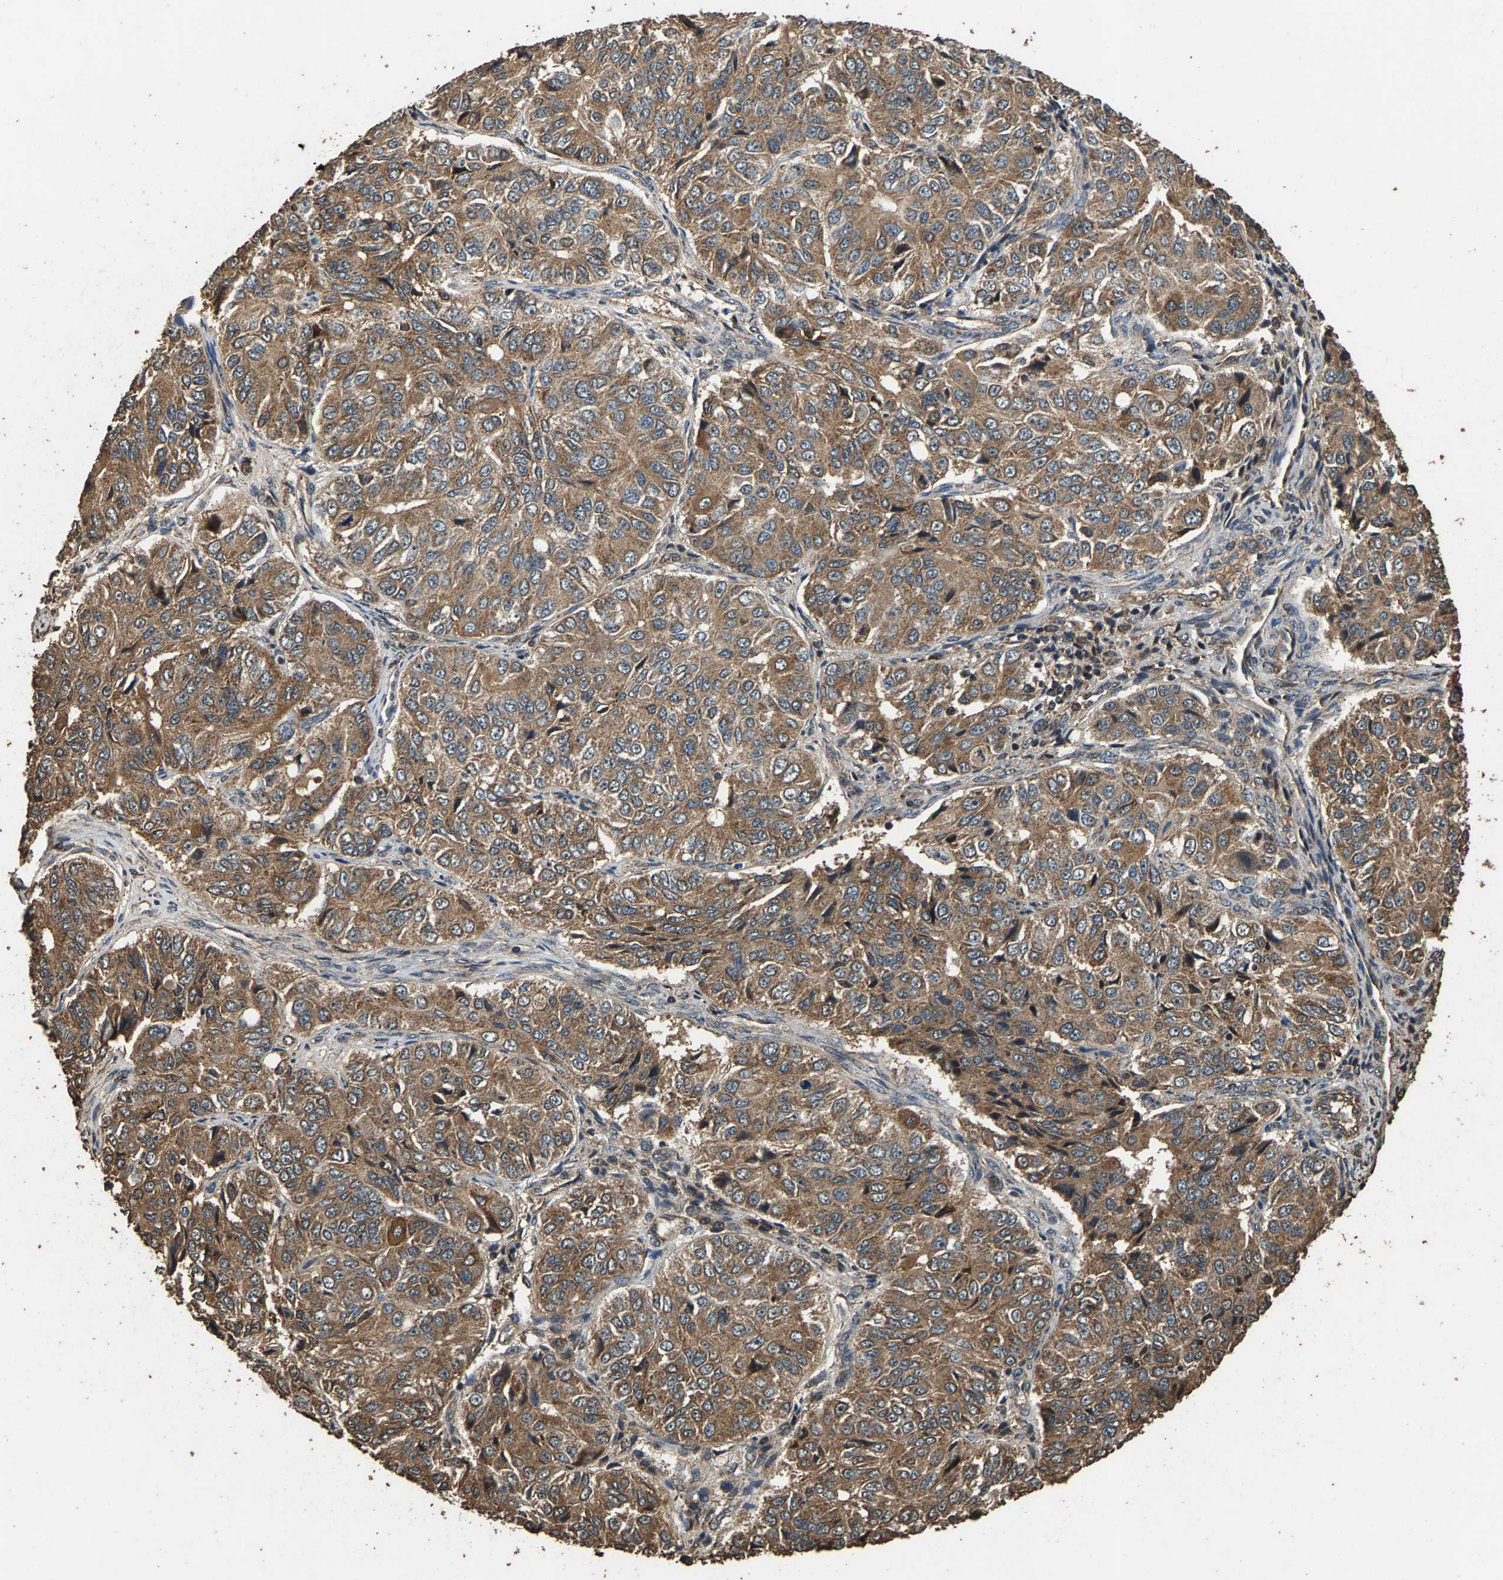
{"staining": {"intensity": "moderate", "quantity": ">75%", "location": "cytoplasmic/membranous"}, "tissue": "ovarian cancer", "cell_type": "Tumor cells", "image_type": "cancer", "snomed": [{"axis": "morphology", "description": "Carcinoma, endometroid"}, {"axis": "topography", "description": "Ovary"}], "caption": "About >75% of tumor cells in human endometroid carcinoma (ovarian) show moderate cytoplasmic/membranous protein expression as visualized by brown immunohistochemical staining.", "gene": "MRPL27", "patient": {"sex": "female", "age": 51}}